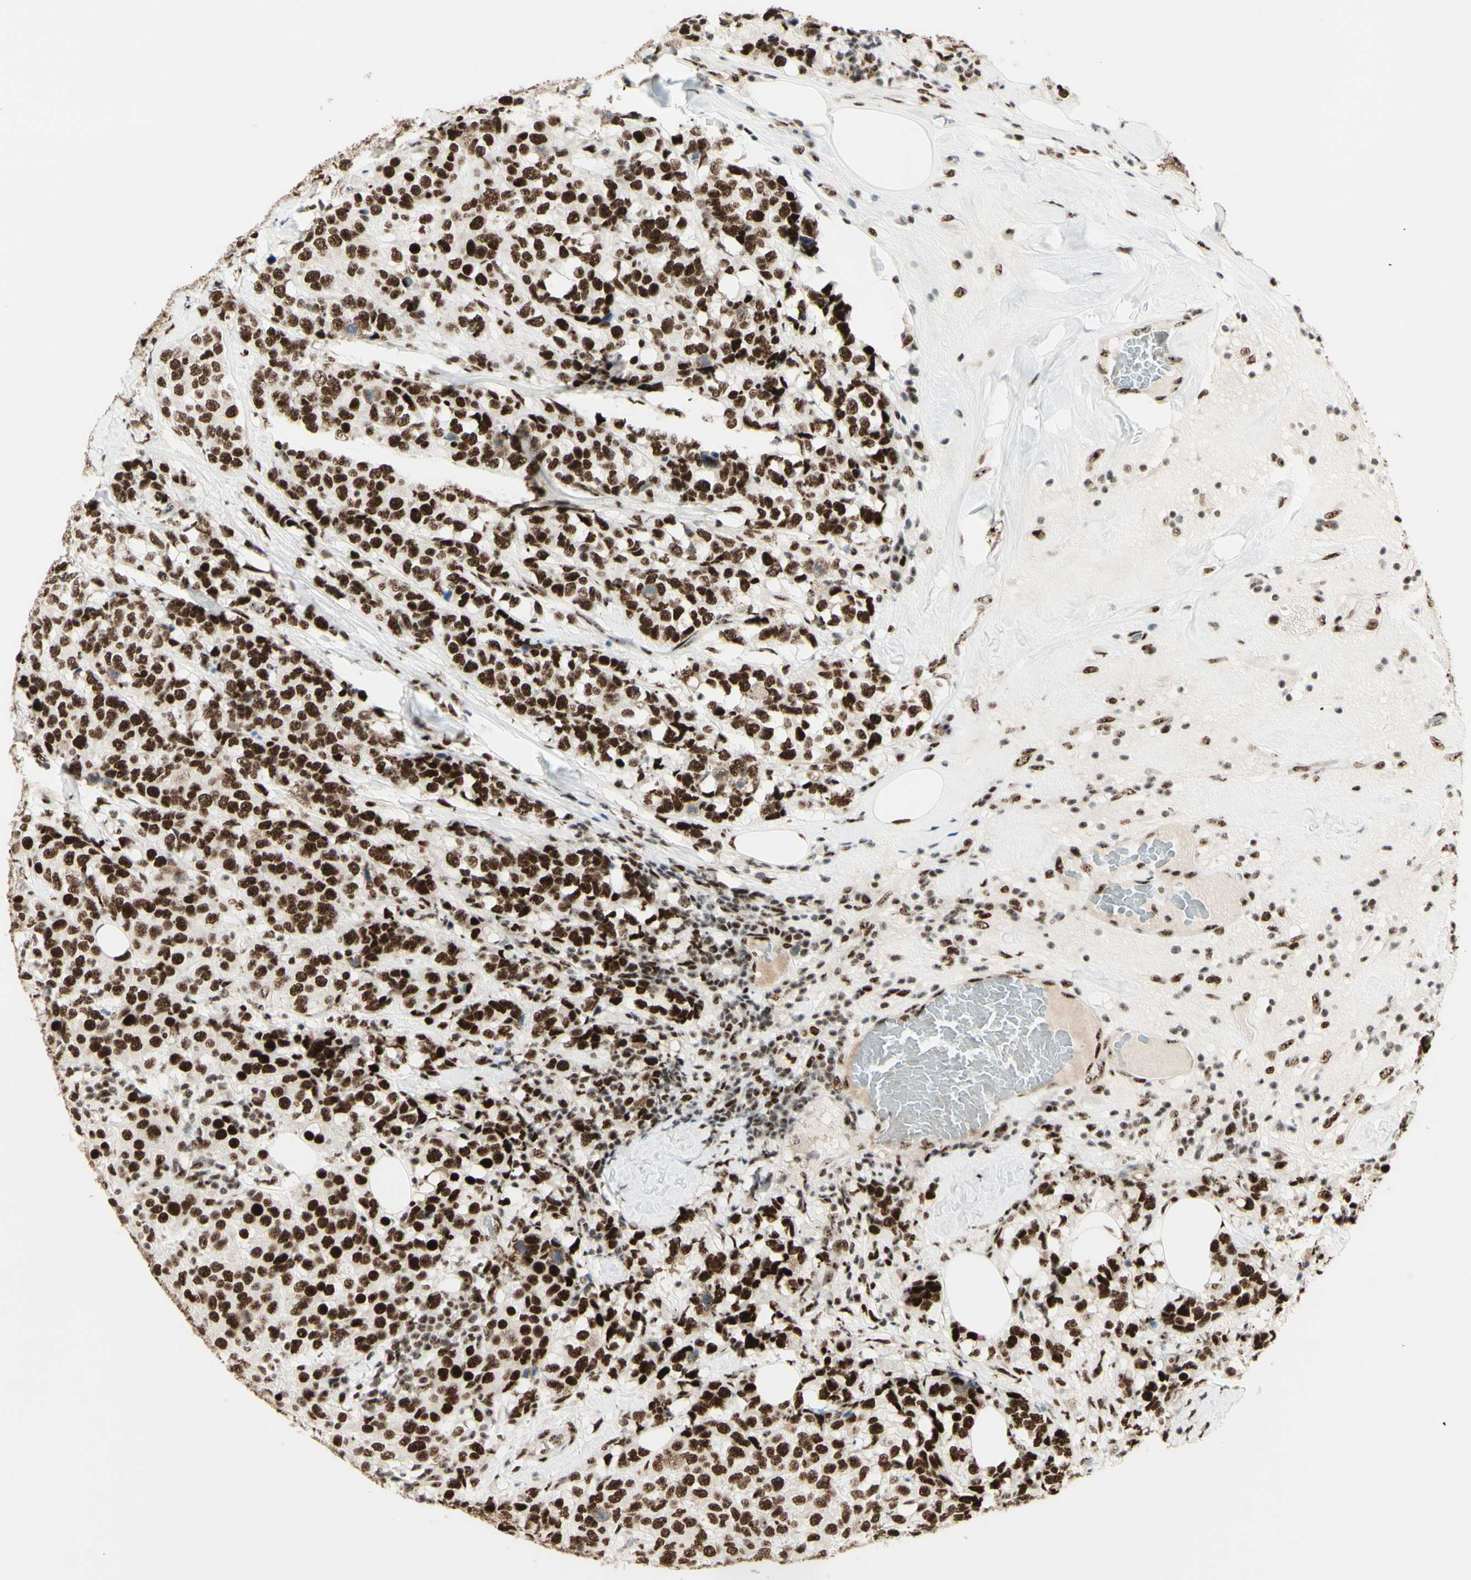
{"staining": {"intensity": "strong", "quantity": ">75%", "location": "nuclear"}, "tissue": "breast cancer", "cell_type": "Tumor cells", "image_type": "cancer", "snomed": [{"axis": "morphology", "description": "Lobular carcinoma"}, {"axis": "topography", "description": "Breast"}], "caption": "Immunohistochemistry (IHC) photomicrograph of lobular carcinoma (breast) stained for a protein (brown), which displays high levels of strong nuclear expression in approximately >75% of tumor cells.", "gene": "DHX9", "patient": {"sex": "female", "age": 59}}